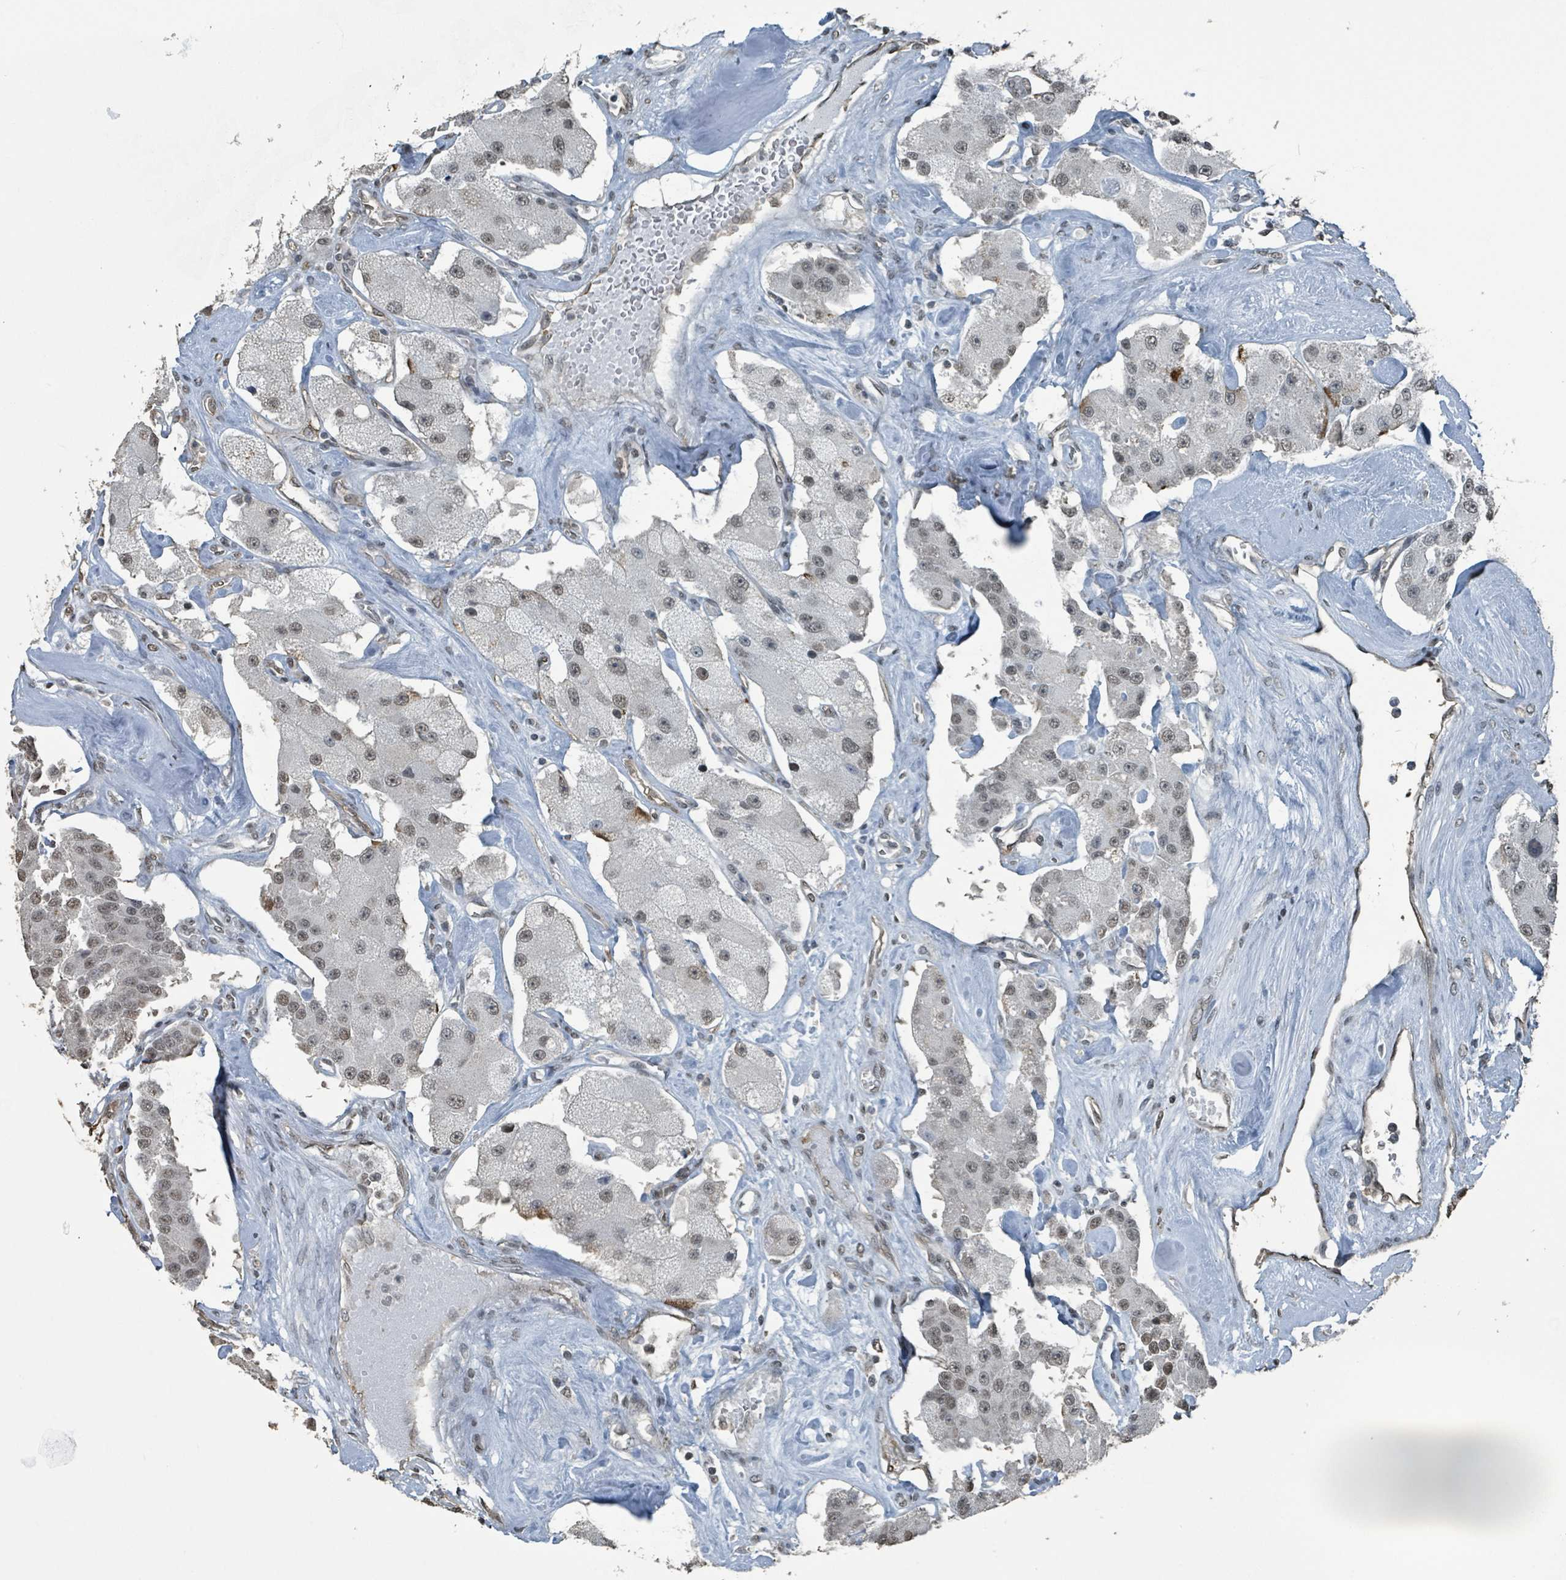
{"staining": {"intensity": "weak", "quantity": ">75%", "location": "nuclear"}, "tissue": "carcinoid", "cell_type": "Tumor cells", "image_type": "cancer", "snomed": [{"axis": "morphology", "description": "Carcinoid, malignant, NOS"}, {"axis": "topography", "description": "Pancreas"}], "caption": "Protein staining exhibits weak nuclear positivity in about >75% of tumor cells in carcinoid.", "gene": "PHIP", "patient": {"sex": "male", "age": 41}}